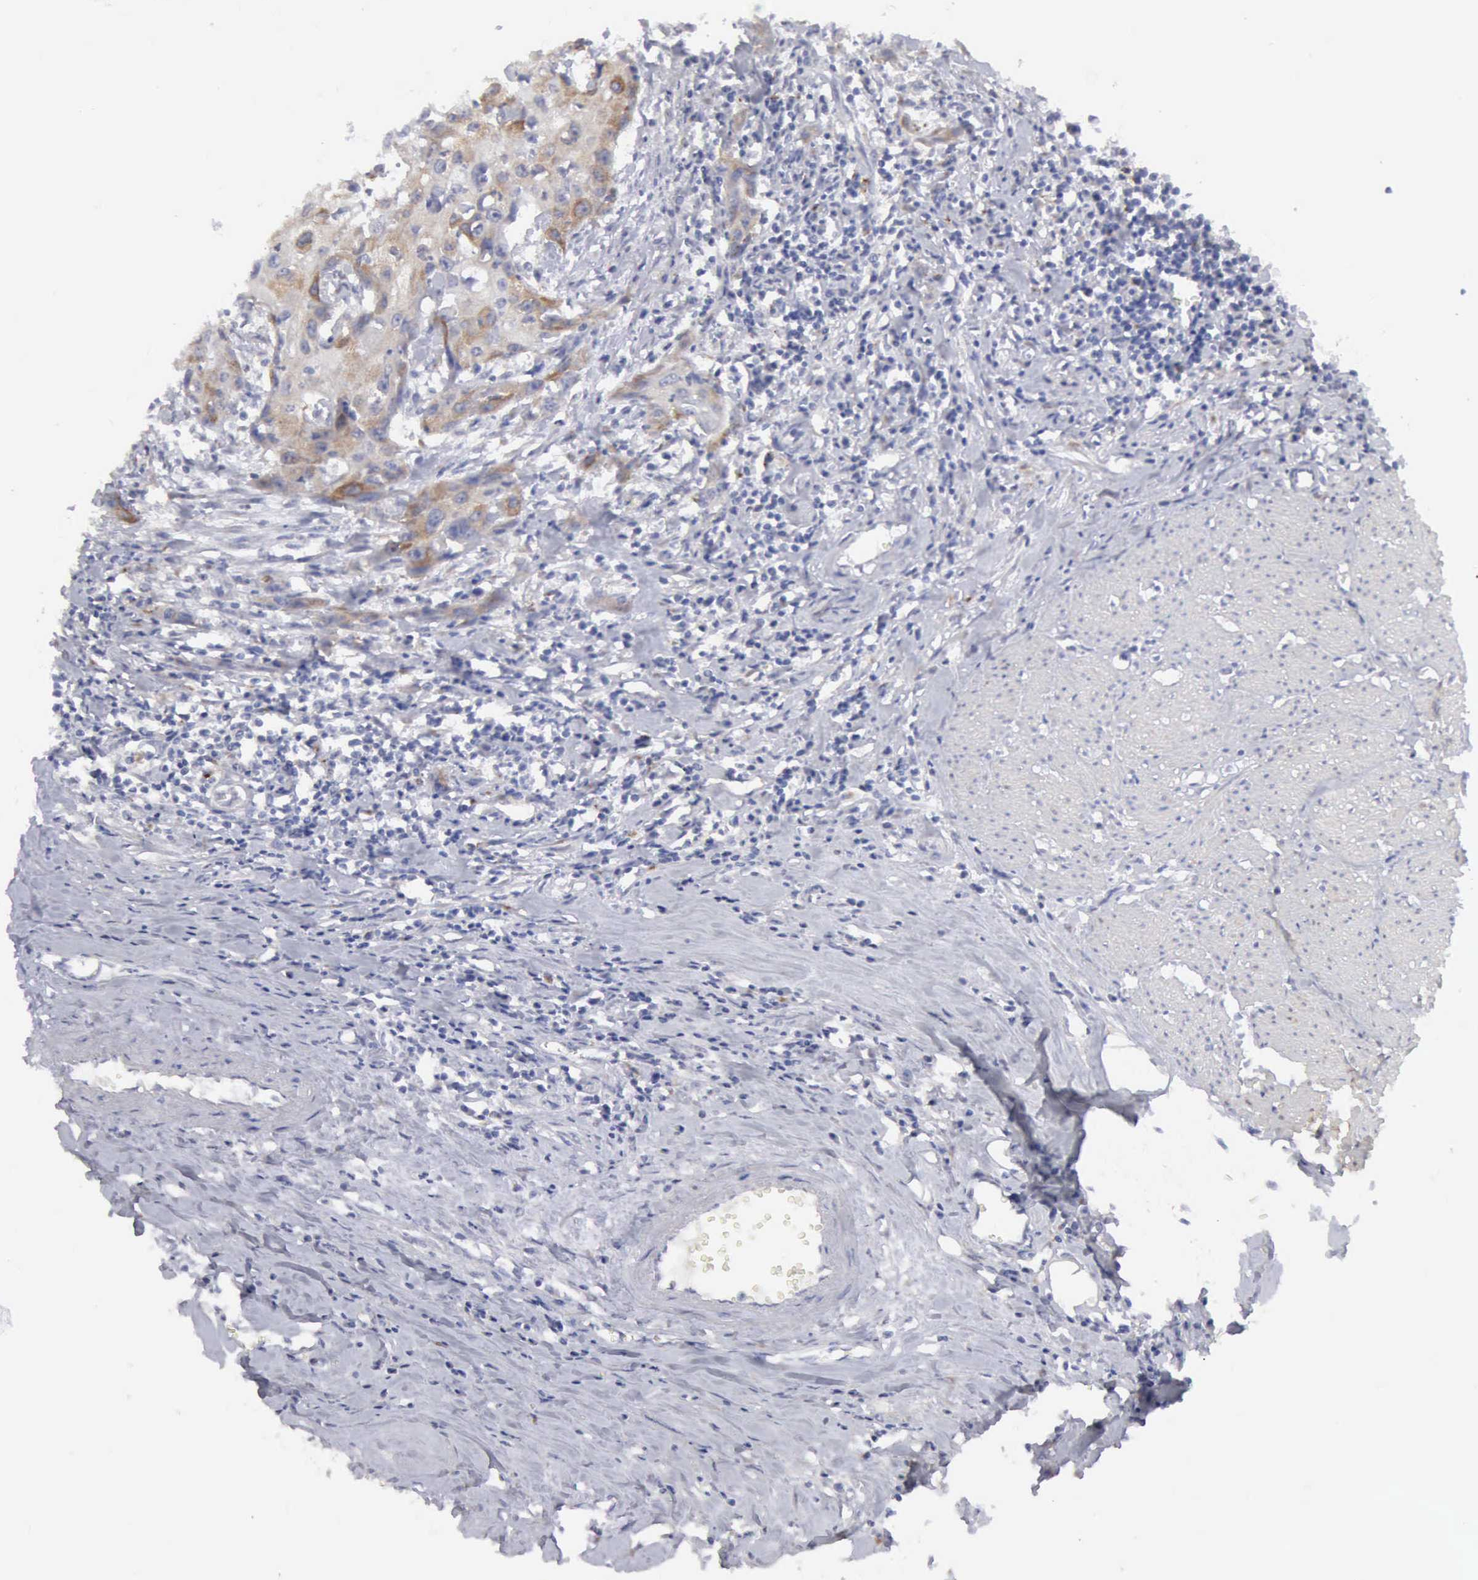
{"staining": {"intensity": "moderate", "quantity": "<25%", "location": "cytoplasmic/membranous"}, "tissue": "urothelial cancer", "cell_type": "Tumor cells", "image_type": "cancer", "snomed": [{"axis": "morphology", "description": "Urothelial carcinoma, High grade"}, {"axis": "topography", "description": "Urinary bladder"}], "caption": "About <25% of tumor cells in high-grade urothelial carcinoma exhibit moderate cytoplasmic/membranous protein positivity as visualized by brown immunohistochemical staining.", "gene": "TFRC", "patient": {"sex": "male", "age": 54}}